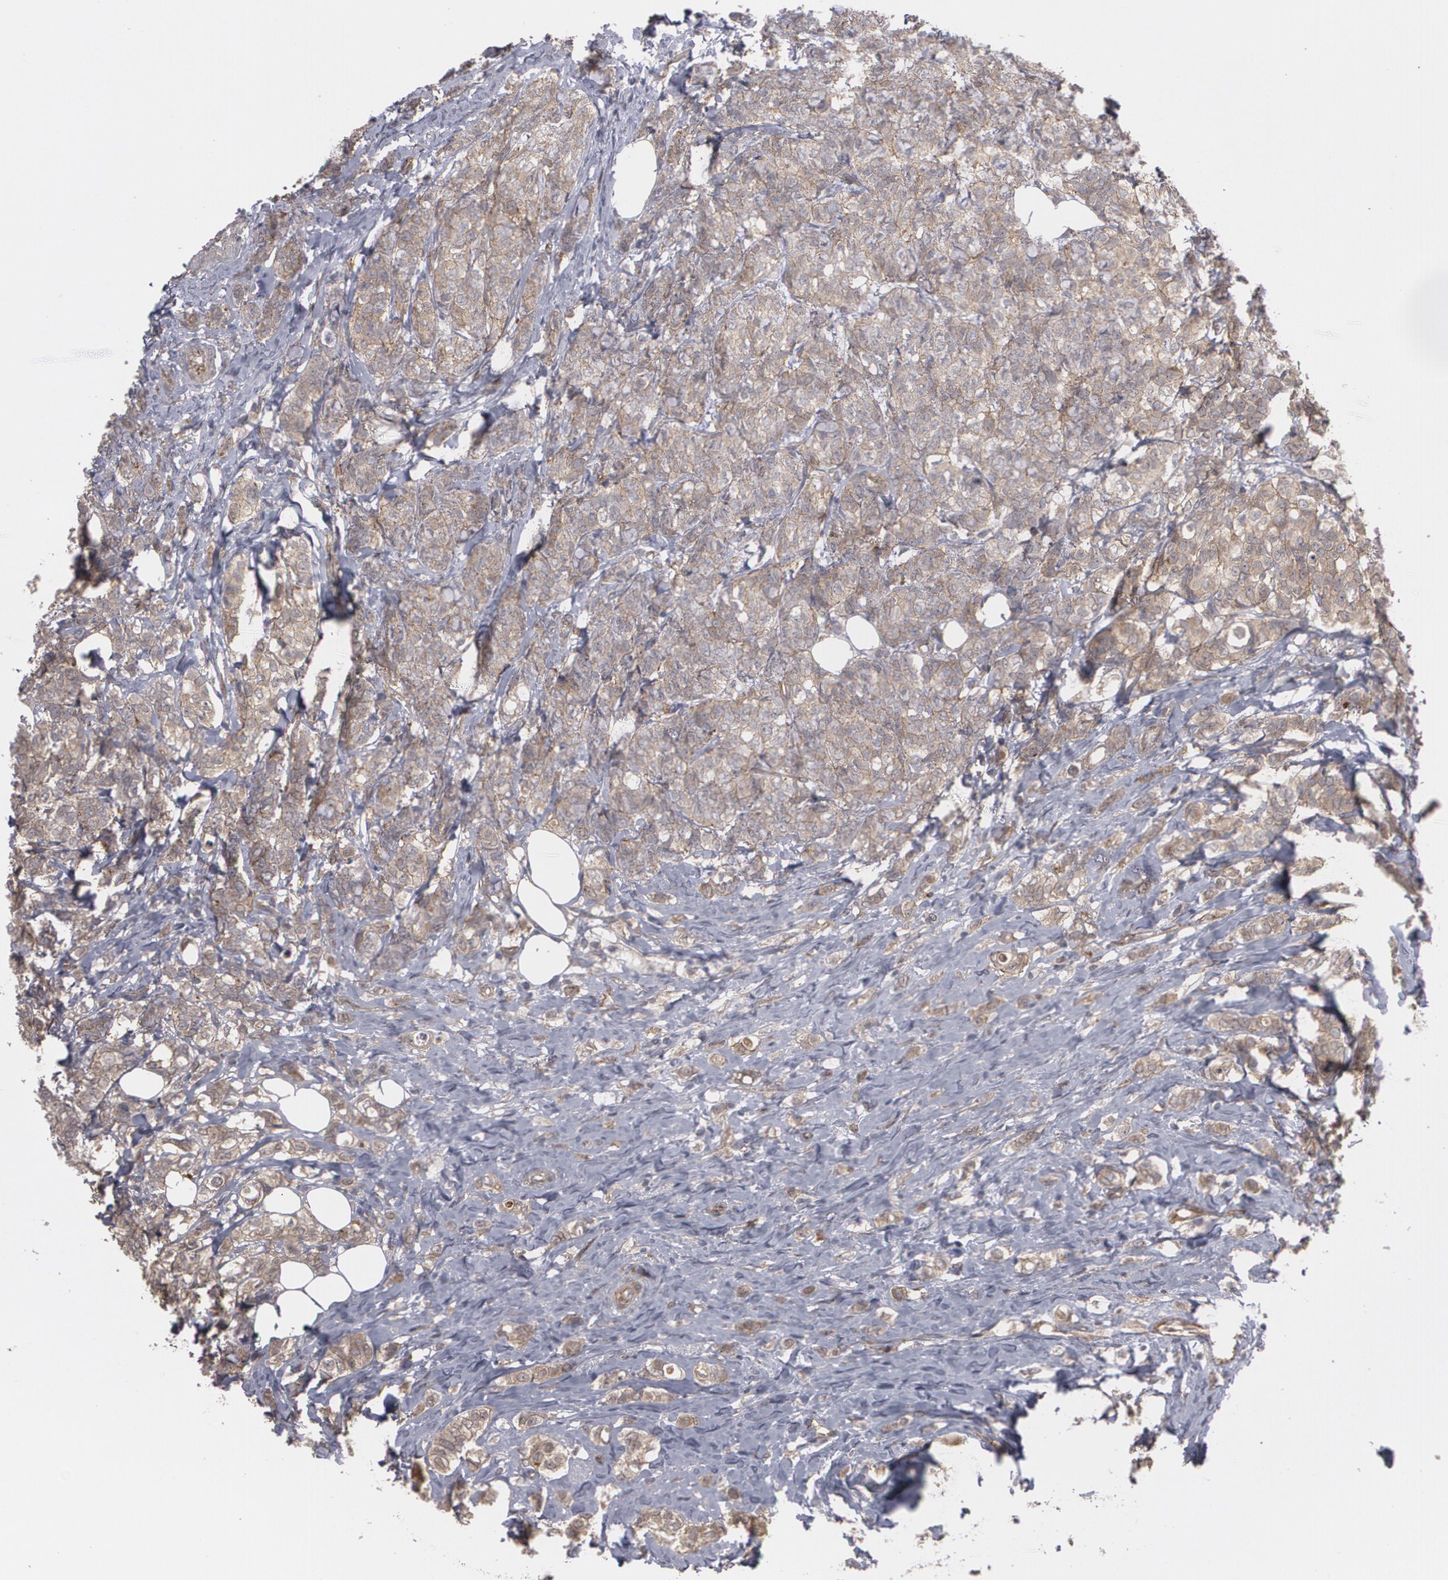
{"staining": {"intensity": "weak", "quantity": ">75%", "location": "cytoplasmic/membranous"}, "tissue": "breast cancer", "cell_type": "Tumor cells", "image_type": "cancer", "snomed": [{"axis": "morphology", "description": "Lobular carcinoma"}, {"axis": "topography", "description": "Breast"}], "caption": "Breast cancer was stained to show a protein in brown. There is low levels of weak cytoplasmic/membranous positivity in approximately >75% of tumor cells. (DAB IHC, brown staining for protein, blue staining for nuclei).", "gene": "TJP1", "patient": {"sex": "female", "age": 60}}